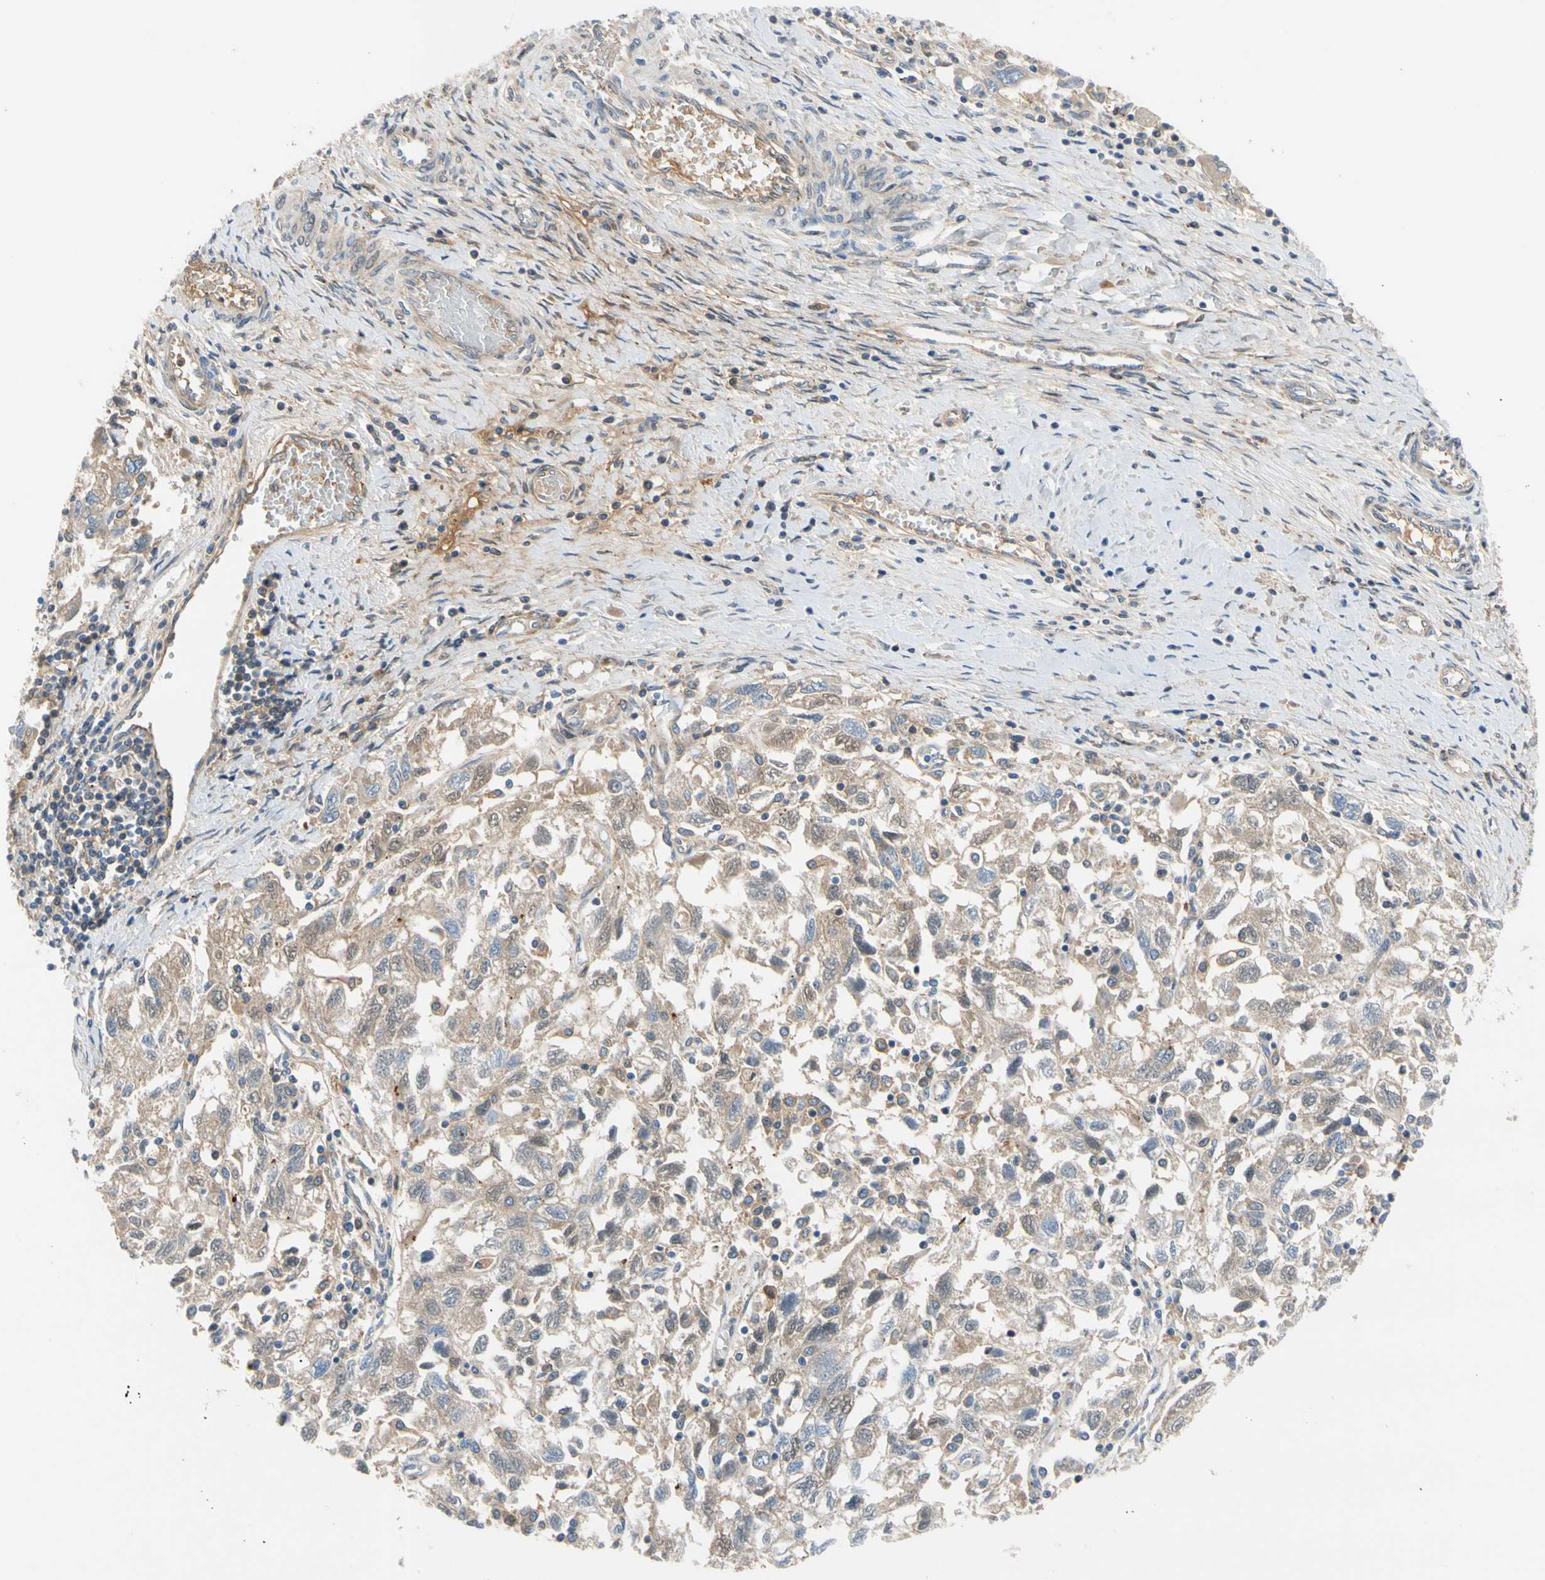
{"staining": {"intensity": "weak", "quantity": "25%-75%", "location": "cytoplasmic/membranous"}, "tissue": "ovarian cancer", "cell_type": "Tumor cells", "image_type": "cancer", "snomed": [{"axis": "morphology", "description": "Carcinoma, NOS"}, {"axis": "morphology", "description": "Cystadenocarcinoma, serous, NOS"}, {"axis": "topography", "description": "Ovary"}], "caption": "A micrograph showing weak cytoplasmic/membranous positivity in about 25%-75% of tumor cells in ovarian serous cystadenocarcinoma, as visualized by brown immunohistochemical staining.", "gene": "ENTREP3", "patient": {"sex": "female", "age": 69}}